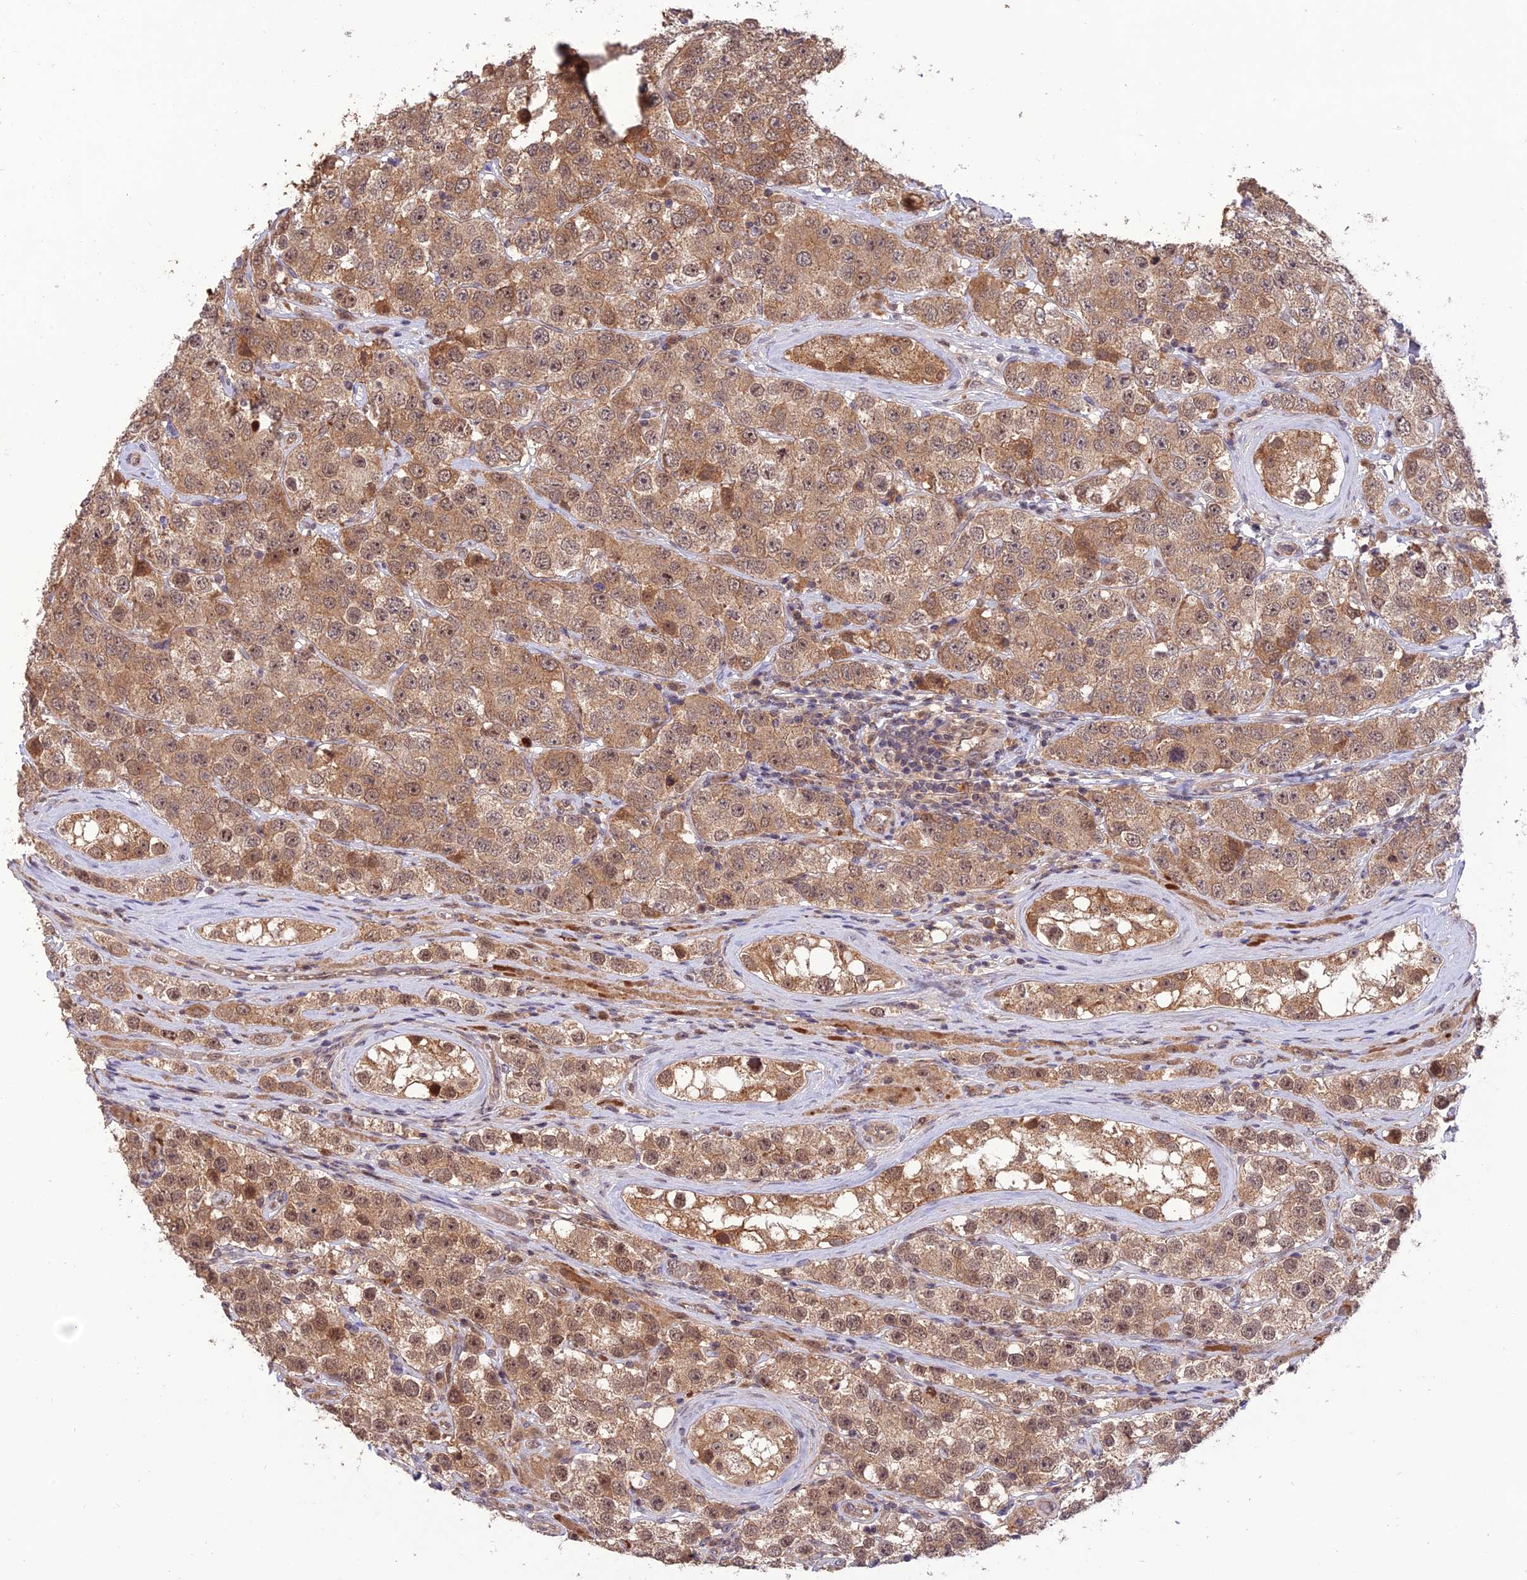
{"staining": {"intensity": "moderate", "quantity": ">75%", "location": "cytoplasmic/membranous,nuclear"}, "tissue": "testis cancer", "cell_type": "Tumor cells", "image_type": "cancer", "snomed": [{"axis": "morphology", "description": "Seminoma, NOS"}, {"axis": "topography", "description": "Testis"}], "caption": "Immunohistochemical staining of seminoma (testis) shows medium levels of moderate cytoplasmic/membranous and nuclear expression in approximately >75% of tumor cells.", "gene": "REV1", "patient": {"sex": "male", "age": 28}}